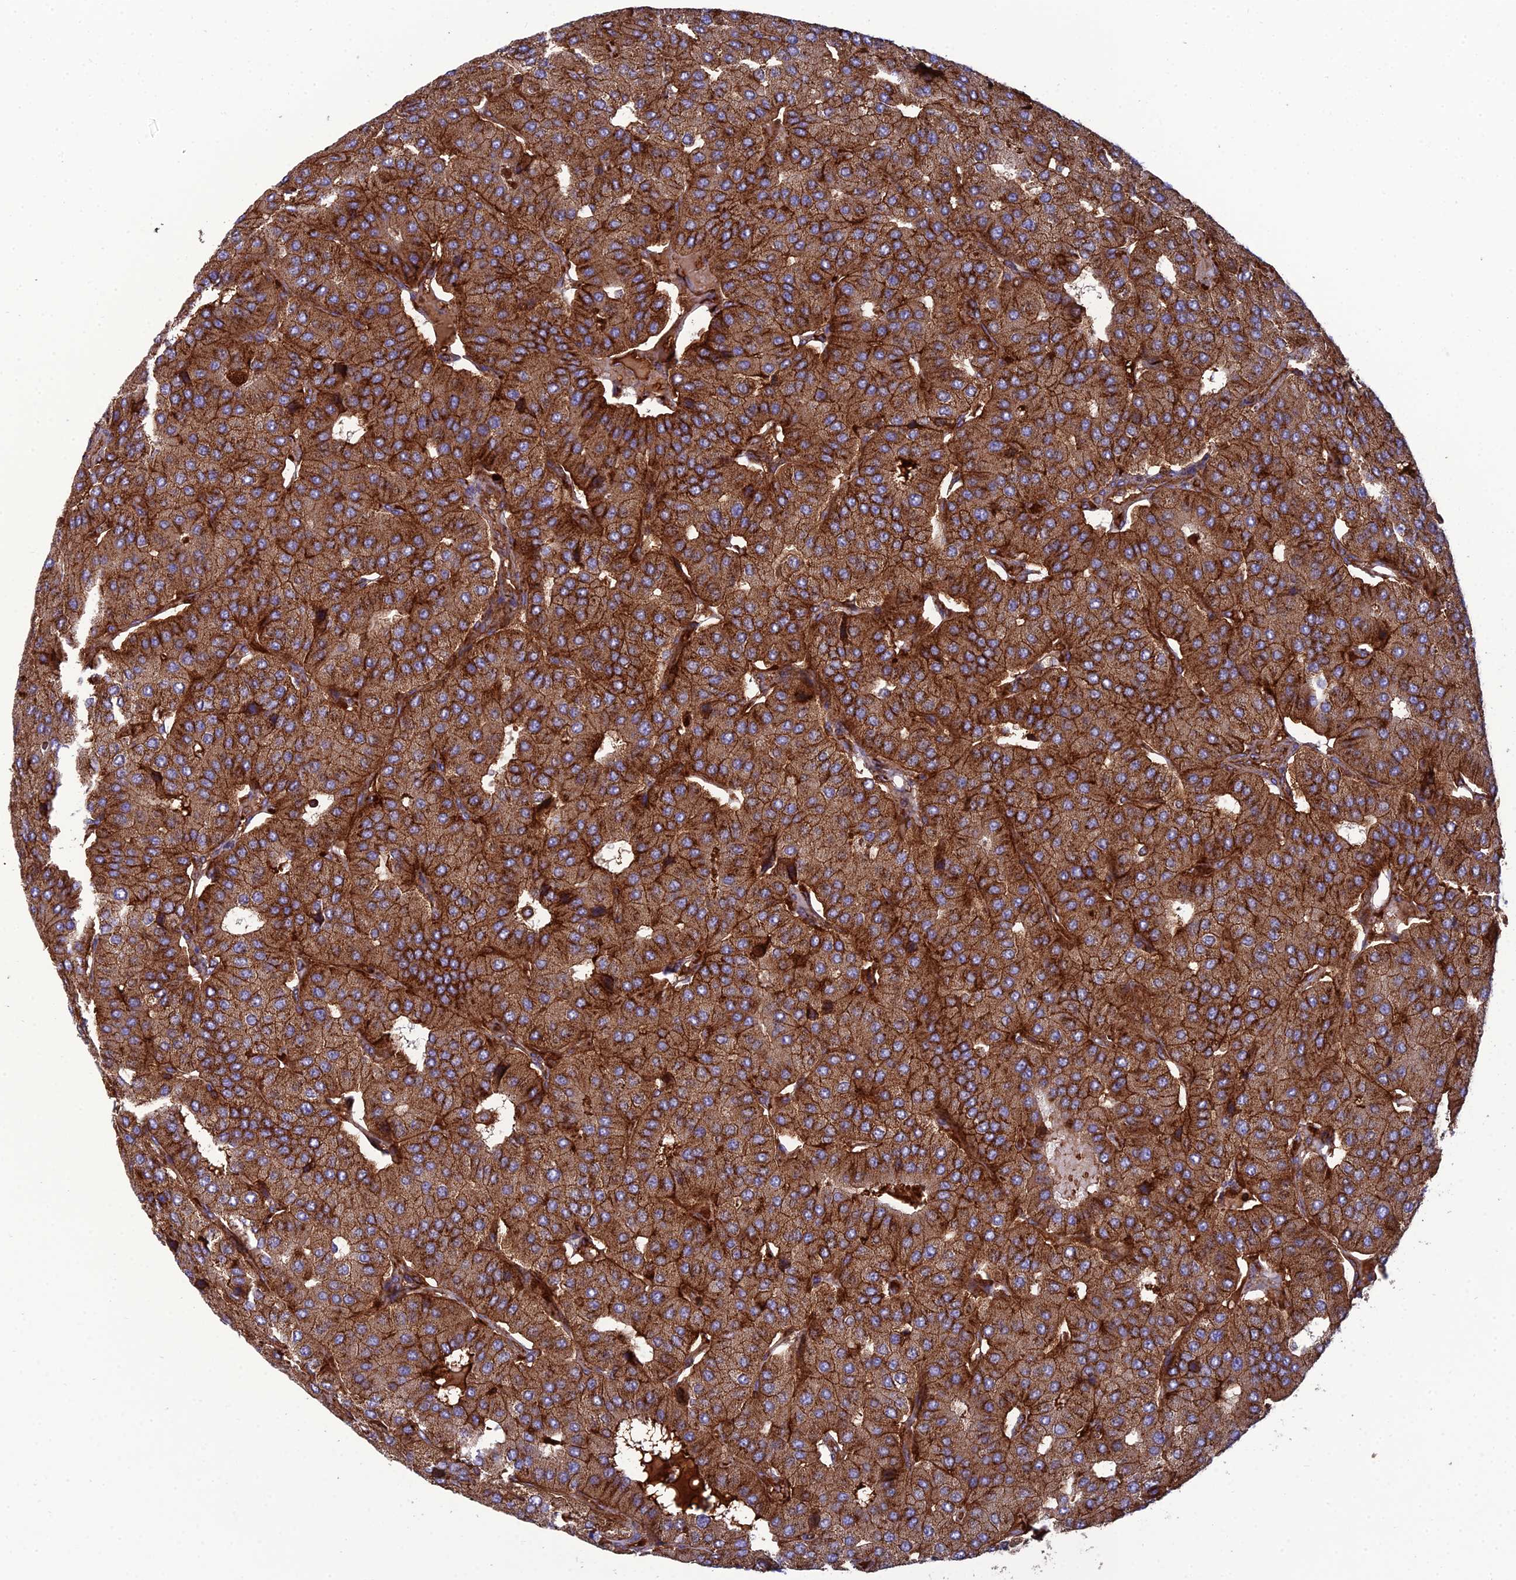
{"staining": {"intensity": "moderate", "quantity": ">75%", "location": "cytoplasmic/membranous"}, "tissue": "parathyroid gland", "cell_type": "Glandular cells", "image_type": "normal", "snomed": [{"axis": "morphology", "description": "Normal tissue, NOS"}, {"axis": "morphology", "description": "Adenoma, NOS"}, {"axis": "topography", "description": "Parathyroid gland"}], "caption": "Protein expression analysis of normal parathyroid gland exhibits moderate cytoplasmic/membranous positivity in about >75% of glandular cells.", "gene": "LNPEP", "patient": {"sex": "female", "age": 86}}